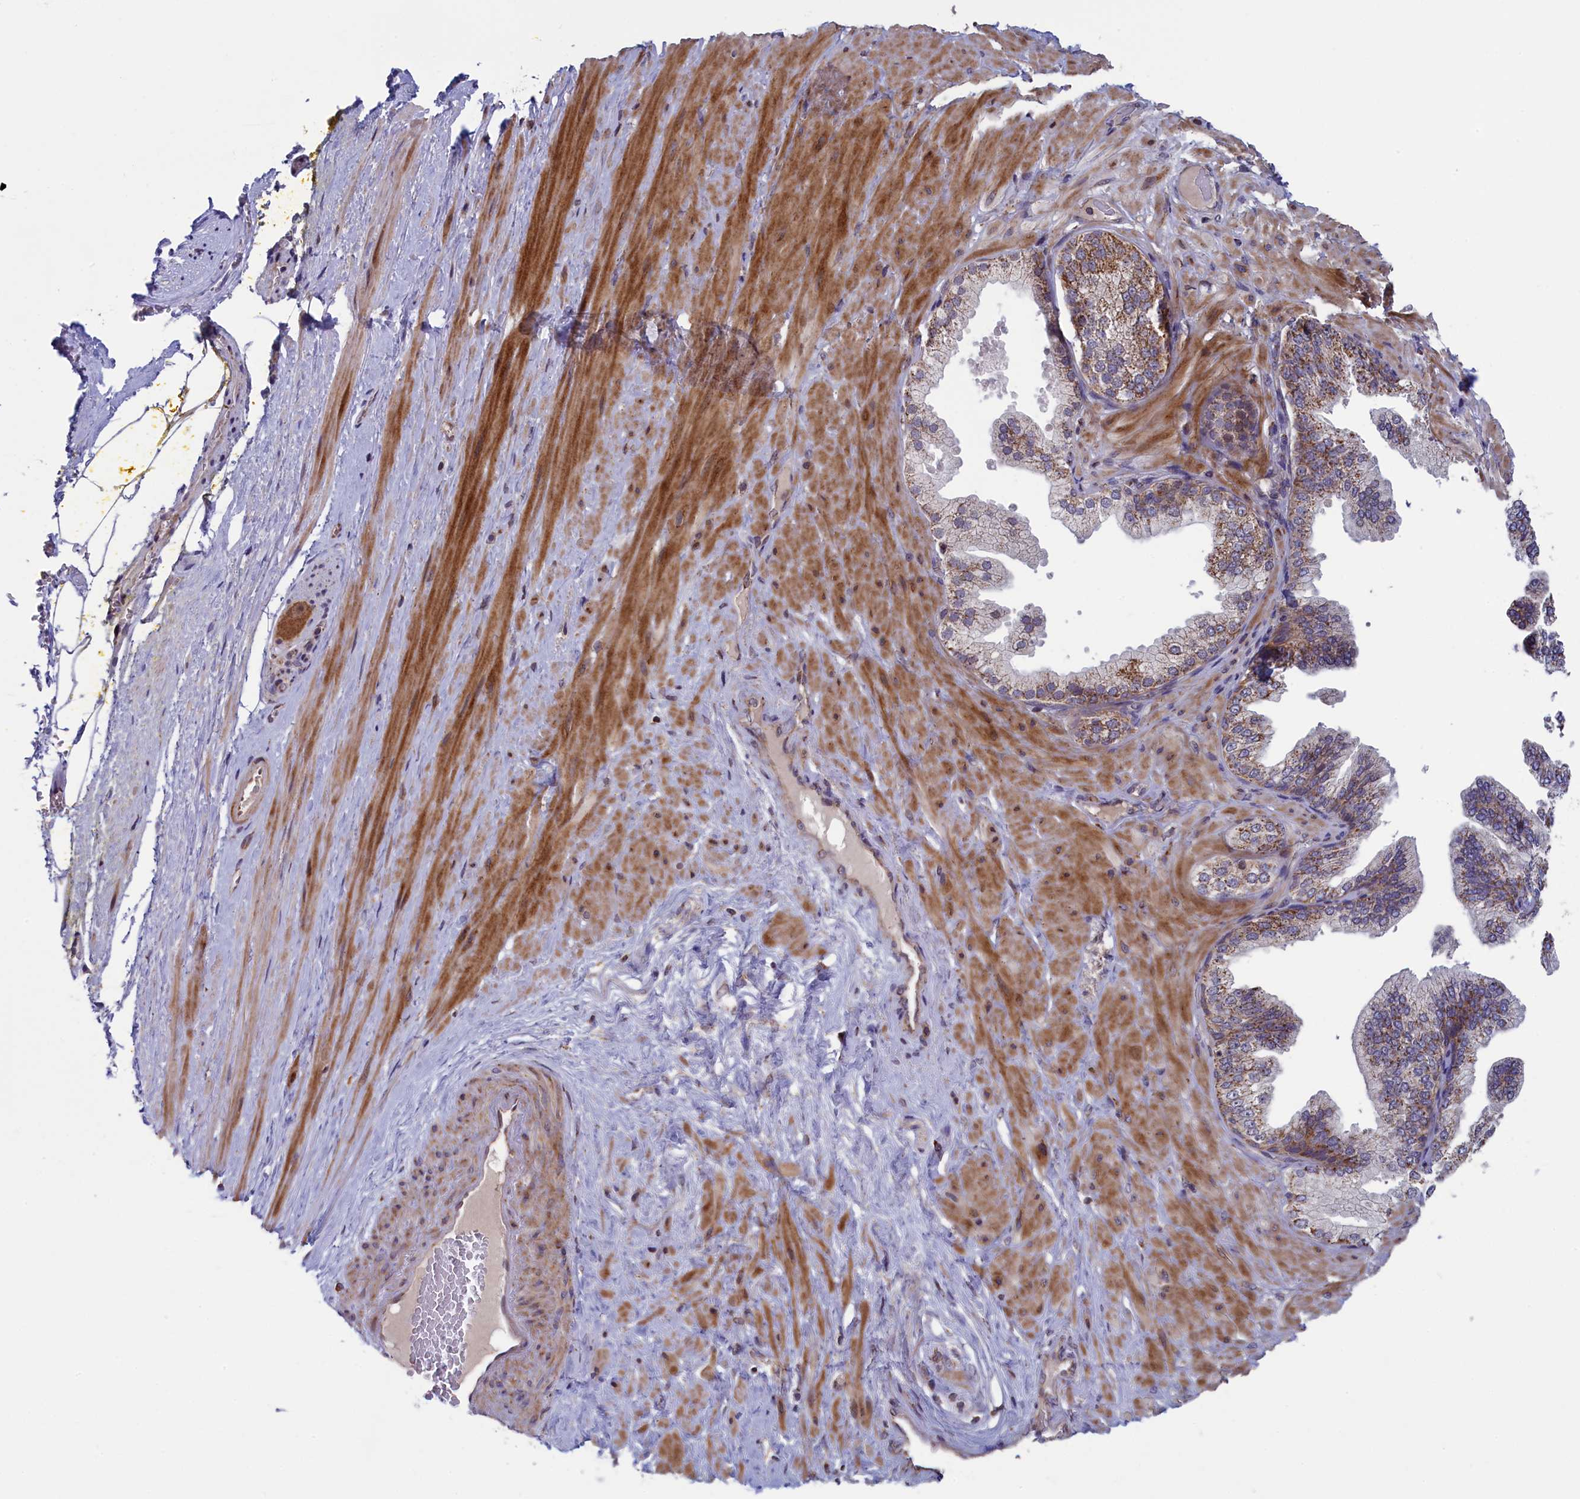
{"staining": {"intensity": "weak", "quantity": "25%-75%", "location": "cytoplasmic/membranous"}, "tissue": "soft tissue", "cell_type": "Fibroblasts", "image_type": "normal", "snomed": [{"axis": "morphology", "description": "Normal tissue, NOS"}, {"axis": "morphology", "description": "Adenocarcinoma, Low grade"}, {"axis": "topography", "description": "Prostate"}, {"axis": "topography", "description": "Peripheral nerve tissue"}], "caption": "Benign soft tissue was stained to show a protein in brown. There is low levels of weak cytoplasmic/membranous expression in about 25%-75% of fibroblasts.", "gene": "TIMM44", "patient": {"sex": "male", "age": 63}}